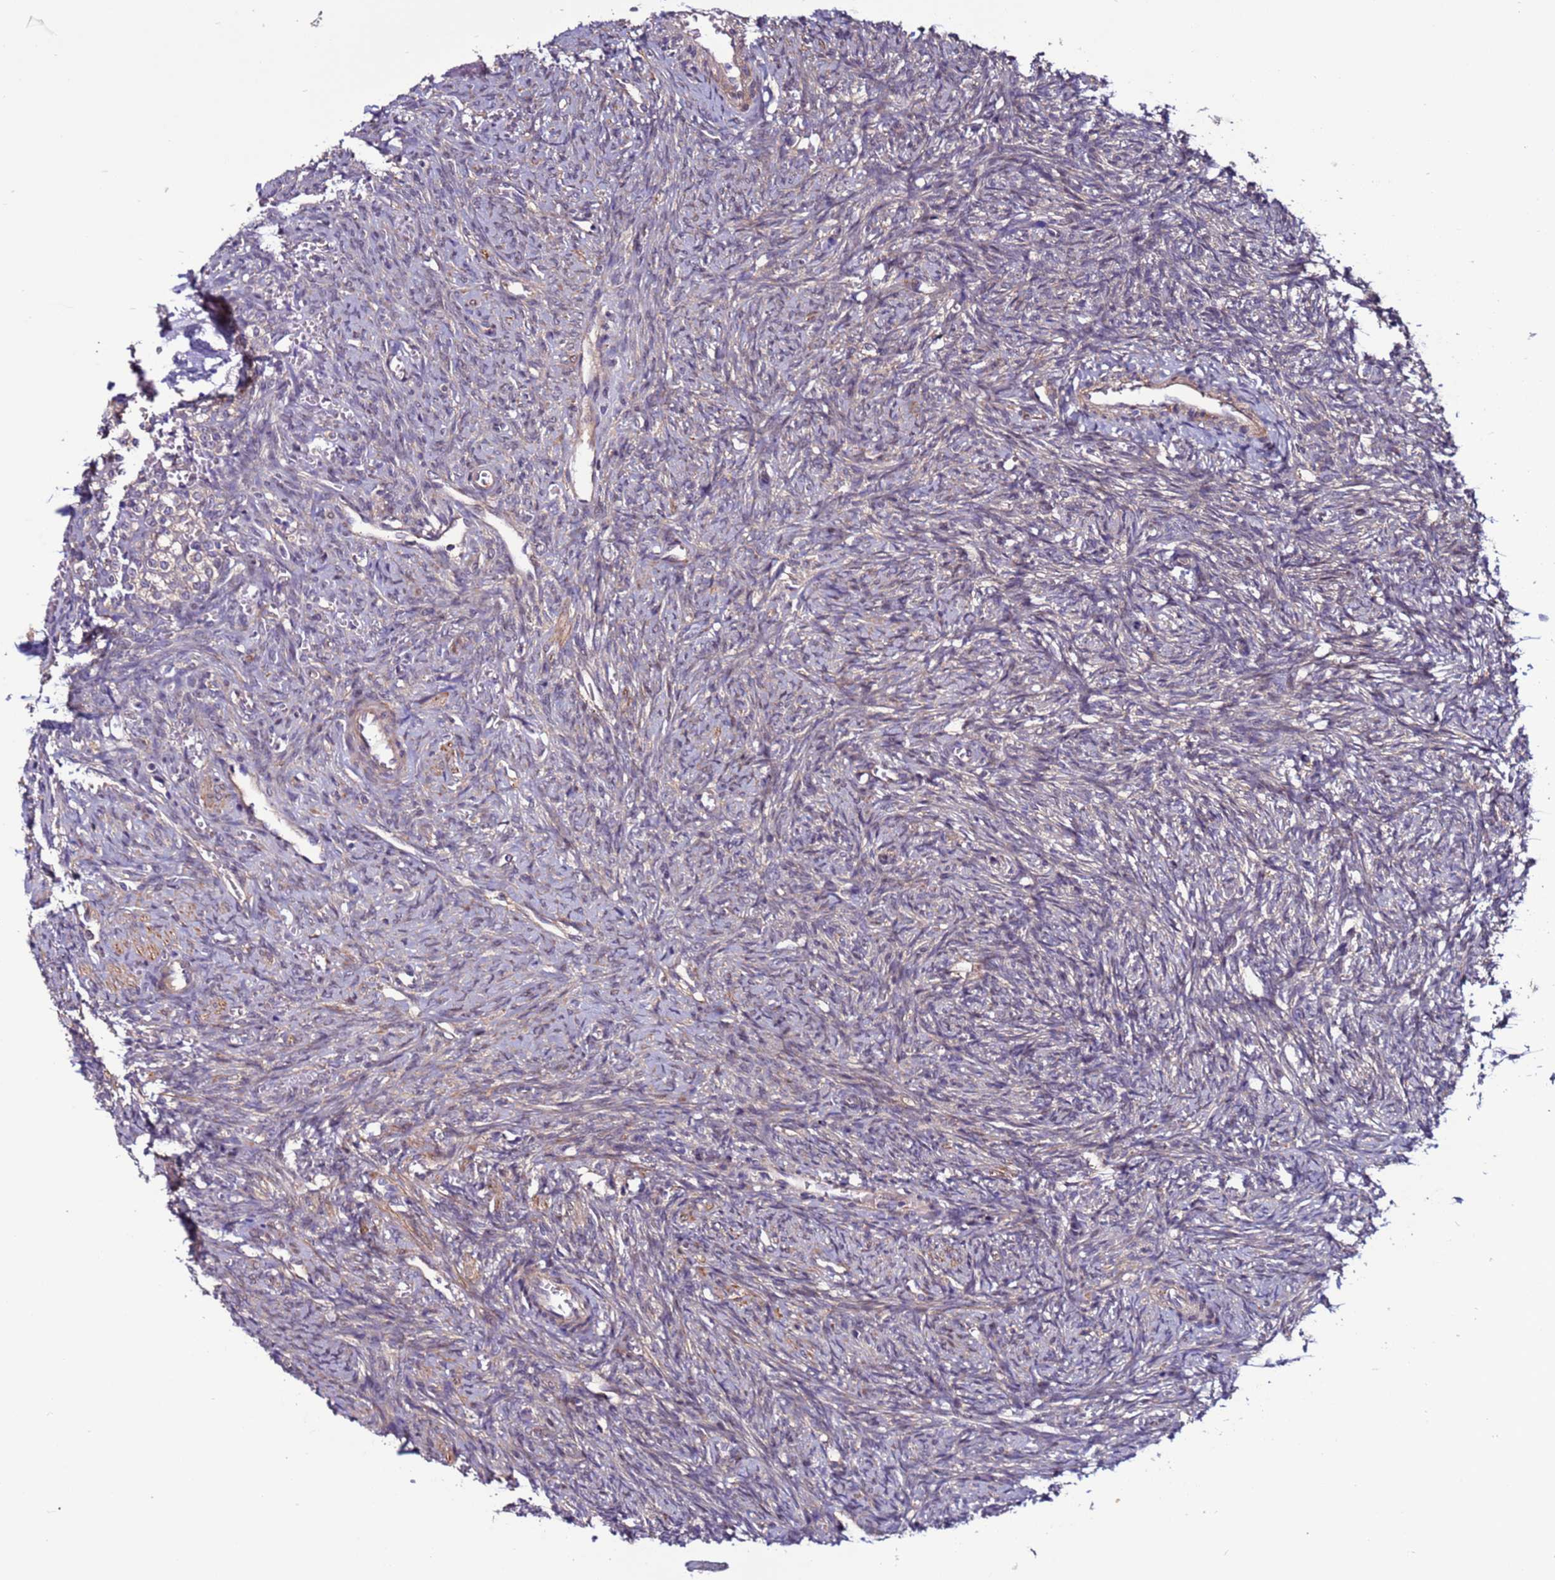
{"staining": {"intensity": "negative", "quantity": "none", "location": "none"}, "tissue": "ovary", "cell_type": "Ovarian stroma cells", "image_type": "normal", "snomed": [{"axis": "morphology", "description": "Normal tissue, NOS"}, {"axis": "topography", "description": "Ovary"}], "caption": "Histopathology image shows no significant protein expression in ovarian stroma cells of unremarkable ovary.", "gene": "GAREM1", "patient": {"sex": "female", "age": 41}}